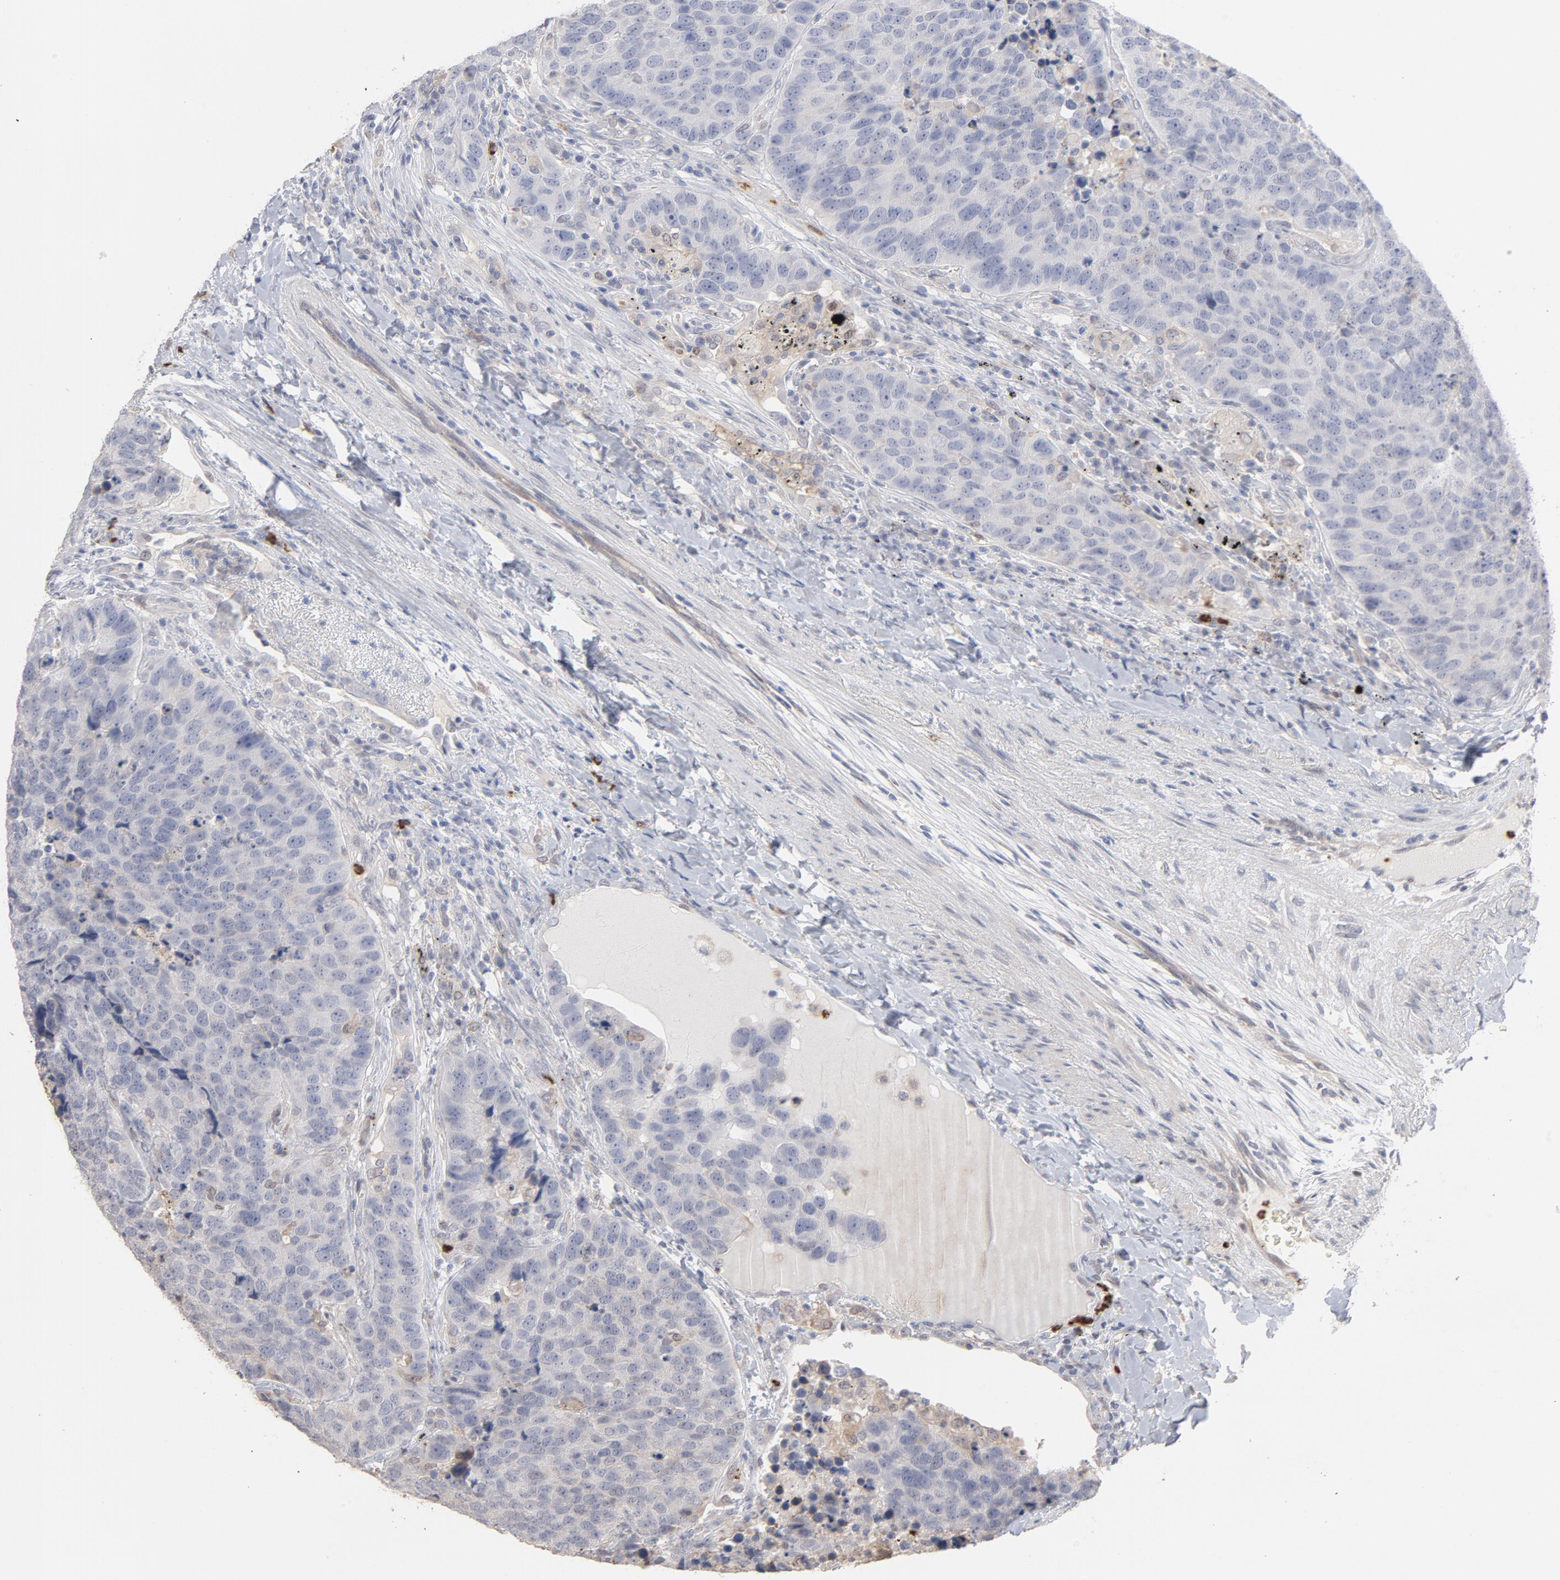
{"staining": {"intensity": "negative", "quantity": "none", "location": "none"}, "tissue": "carcinoid", "cell_type": "Tumor cells", "image_type": "cancer", "snomed": [{"axis": "morphology", "description": "Carcinoid, malignant, NOS"}, {"axis": "topography", "description": "Lung"}], "caption": "DAB immunohistochemical staining of human carcinoid (malignant) shows no significant expression in tumor cells. (DAB (3,3'-diaminobenzidine) immunohistochemistry (IHC), high magnification).", "gene": "PNMA1", "patient": {"sex": "male", "age": 60}}